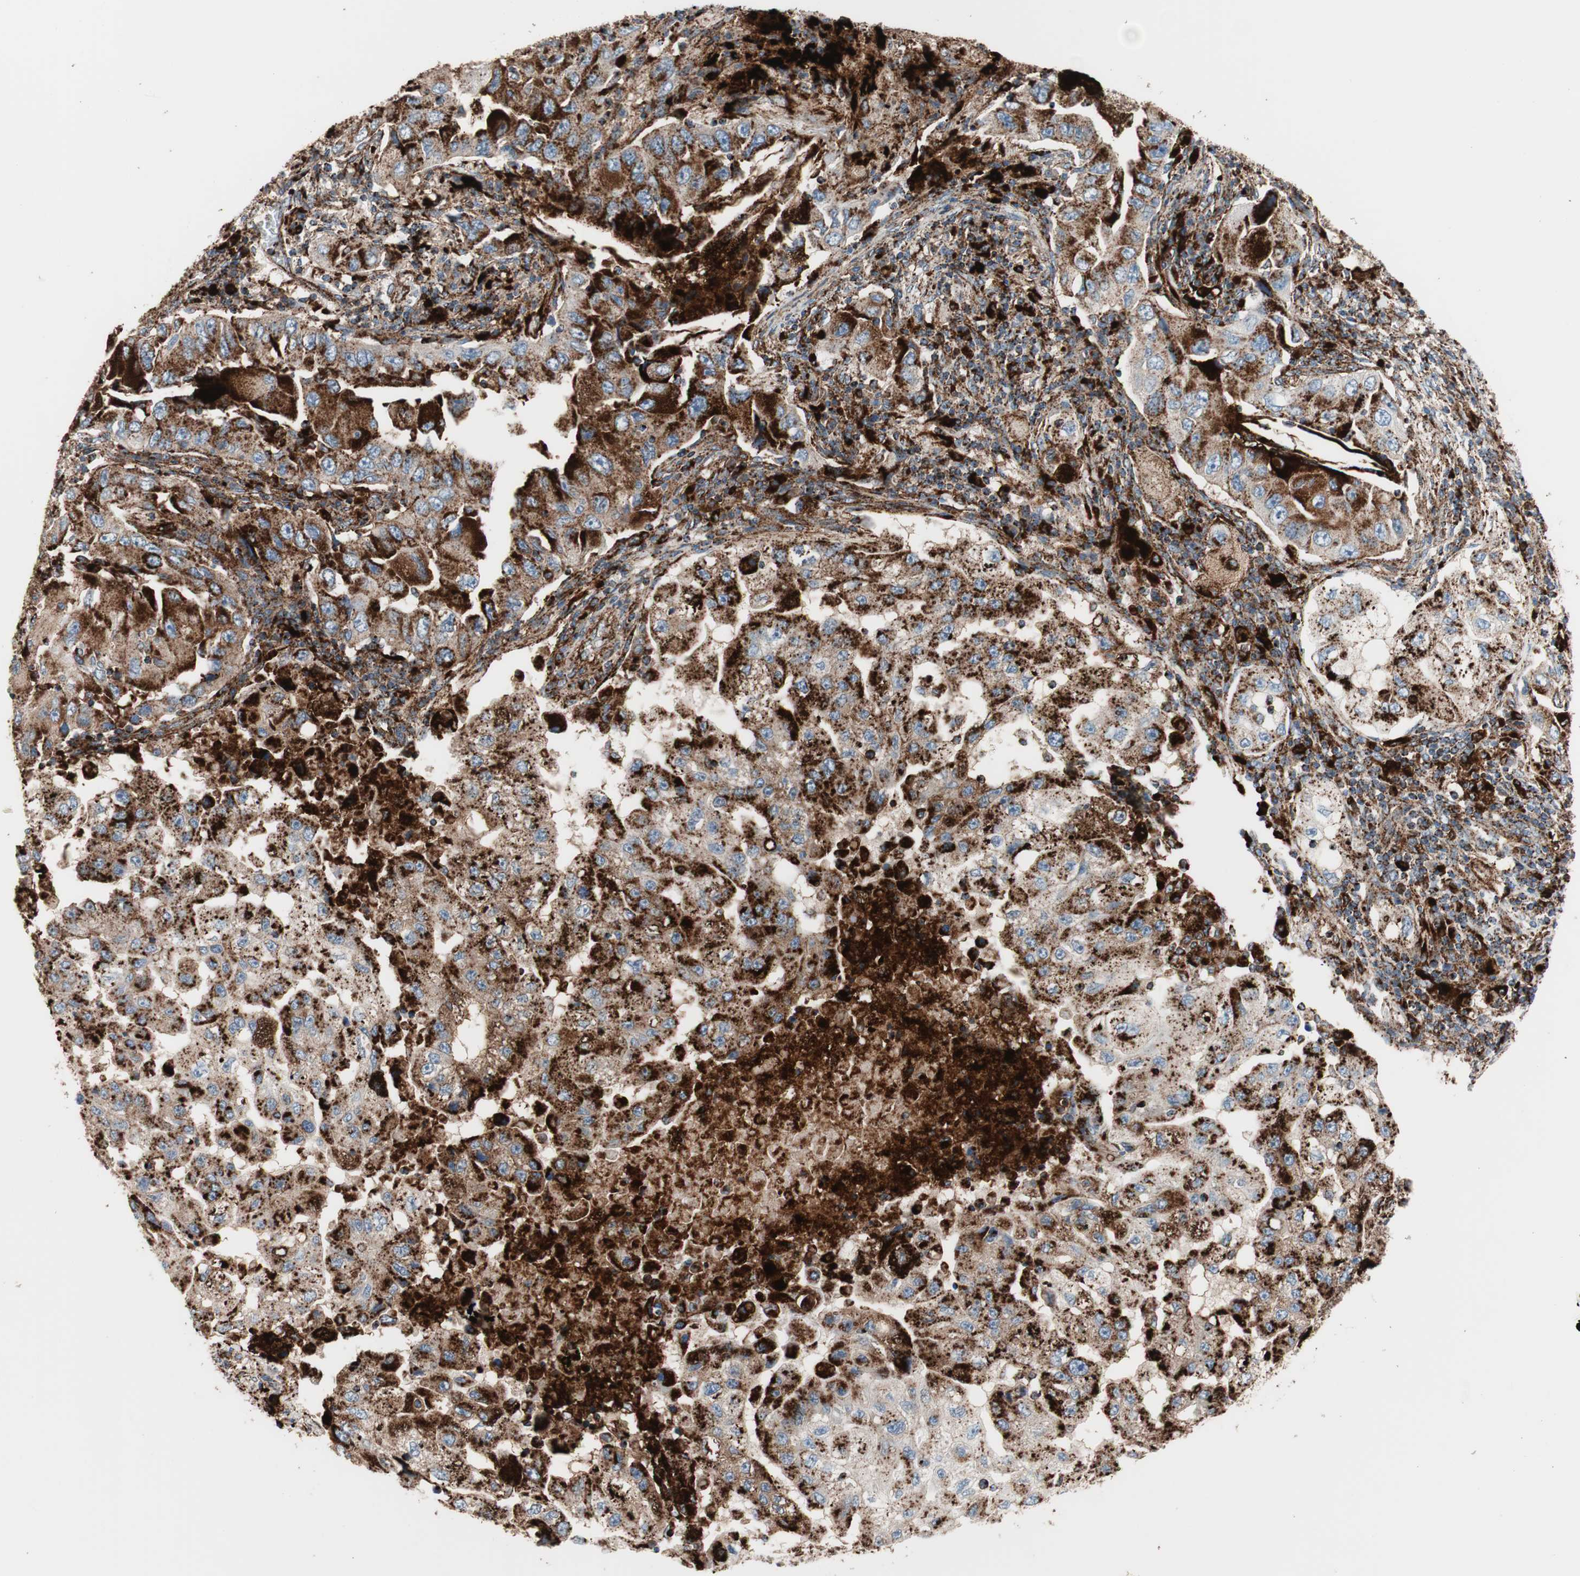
{"staining": {"intensity": "strong", "quantity": ">75%", "location": "cytoplasmic/membranous"}, "tissue": "lung cancer", "cell_type": "Tumor cells", "image_type": "cancer", "snomed": [{"axis": "morphology", "description": "Adenocarcinoma, NOS"}, {"axis": "topography", "description": "Lung"}], "caption": "Protein staining by immunohistochemistry shows strong cytoplasmic/membranous positivity in approximately >75% of tumor cells in lung cancer.", "gene": "LAMP1", "patient": {"sex": "female", "age": 65}}